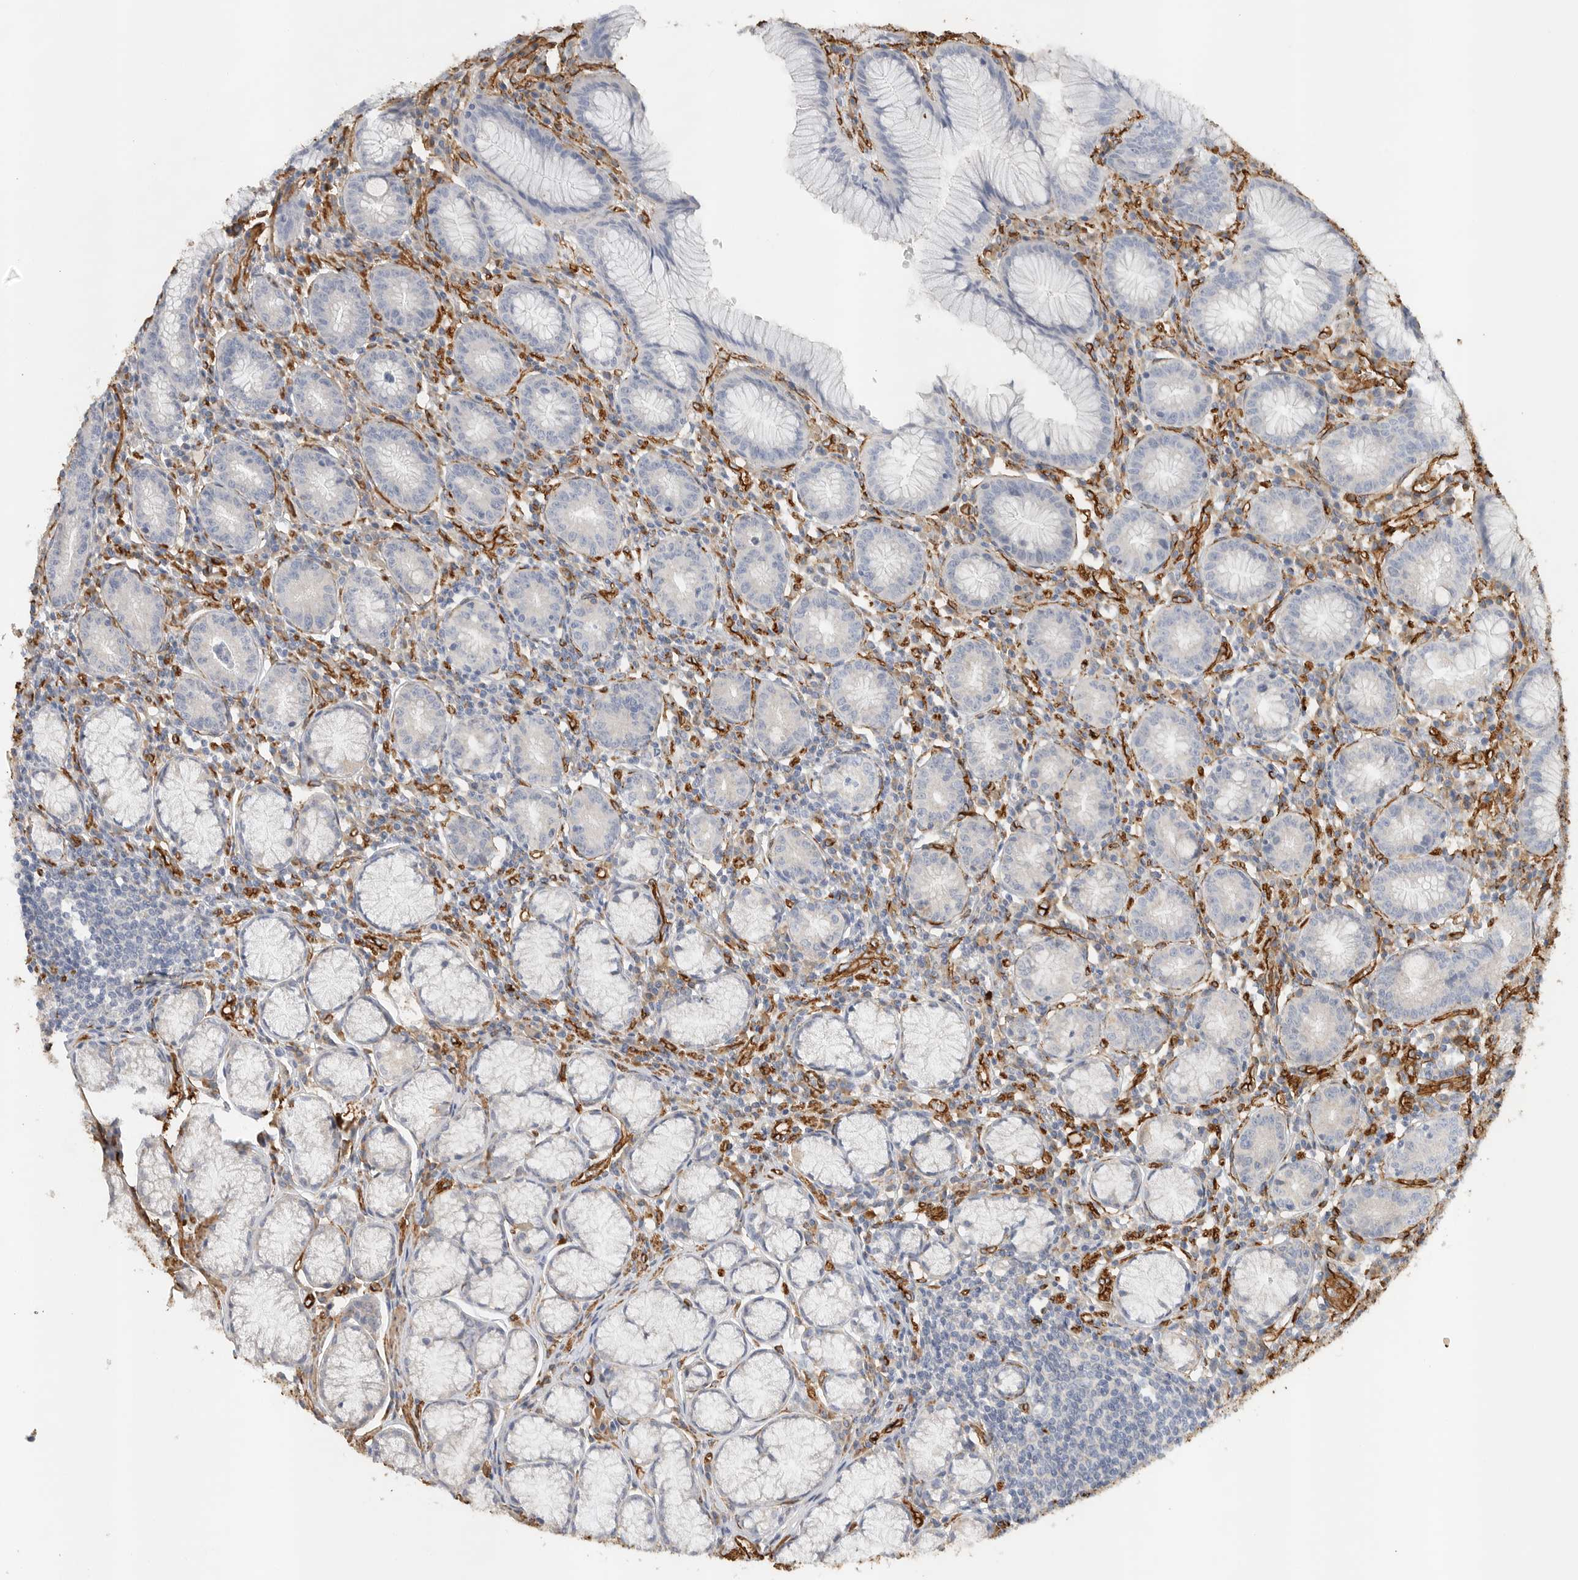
{"staining": {"intensity": "weak", "quantity": "<25%", "location": "cytoplasmic/membranous"}, "tissue": "stomach", "cell_type": "Glandular cells", "image_type": "normal", "snomed": [{"axis": "morphology", "description": "Normal tissue, NOS"}, {"axis": "topography", "description": "Stomach"}], "caption": "High power microscopy photomicrograph of an immunohistochemistry (IHC) micrograph of normal stomach, revealing no significant positivity in glandular cells.", "gene": "JMJD4", "patient": {"sex": "male", "age": 55}}